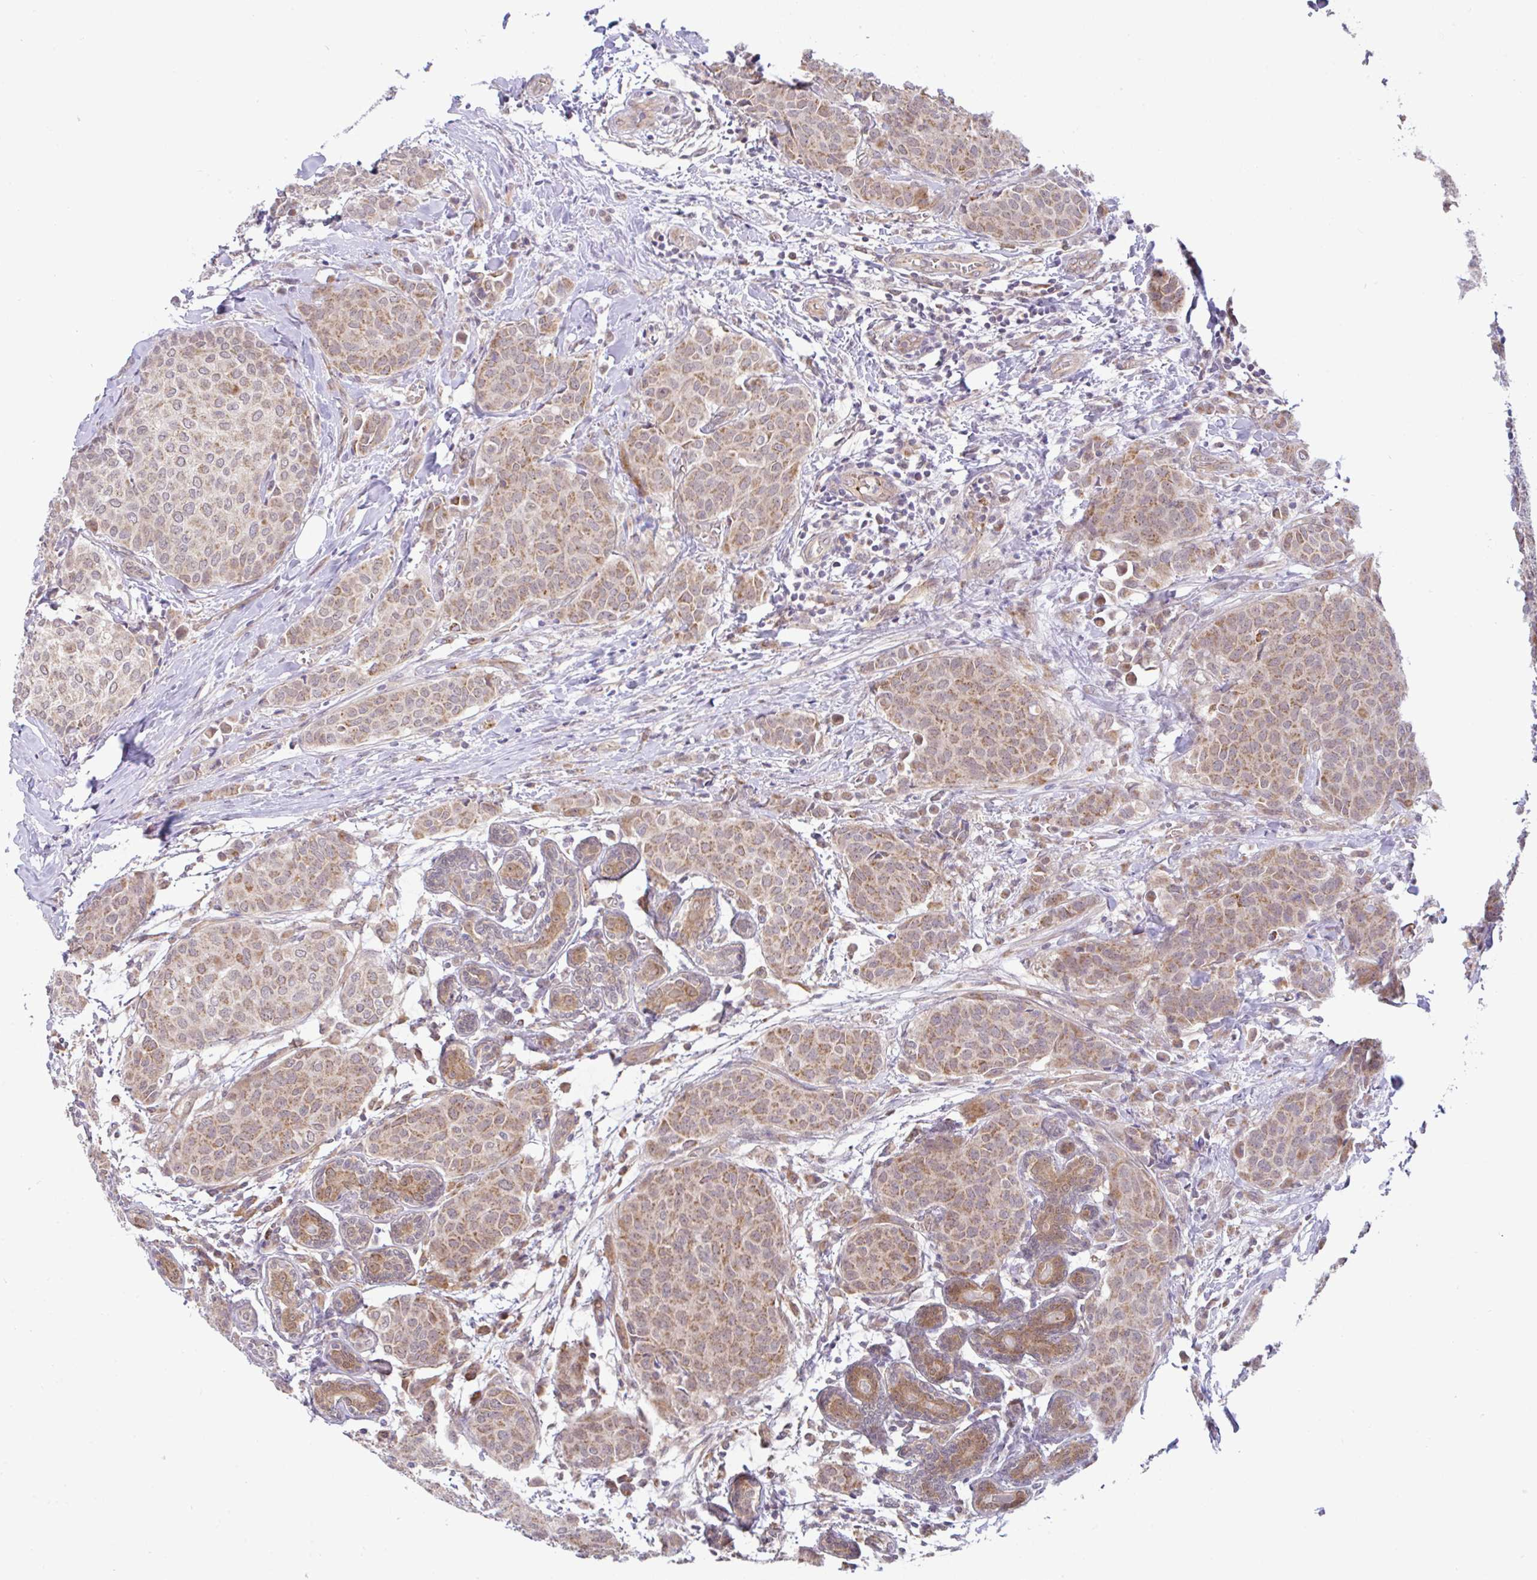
{"staining": {"intensity": "moderate", "quantity": ">75%", "location": "cytoplasmic/membranous"}, "tissue": "breast cancer", "cell_type": "Tumor cells", "image_type": "cancer", "snomed": [{"axis": "morphology", "description": "Duct carcinoma"}, {"axis": "topography", "description": "Breast"}], "caption": "An image of human breast cancer stained for a protein reveals moderate cytoplasmic/membranous brown staining in tumor cells. (Brightfield microscopy of DAB IHC at high magnification).", "gene": "DLEU7", "patient": {"sex": "female", "age": 47}}